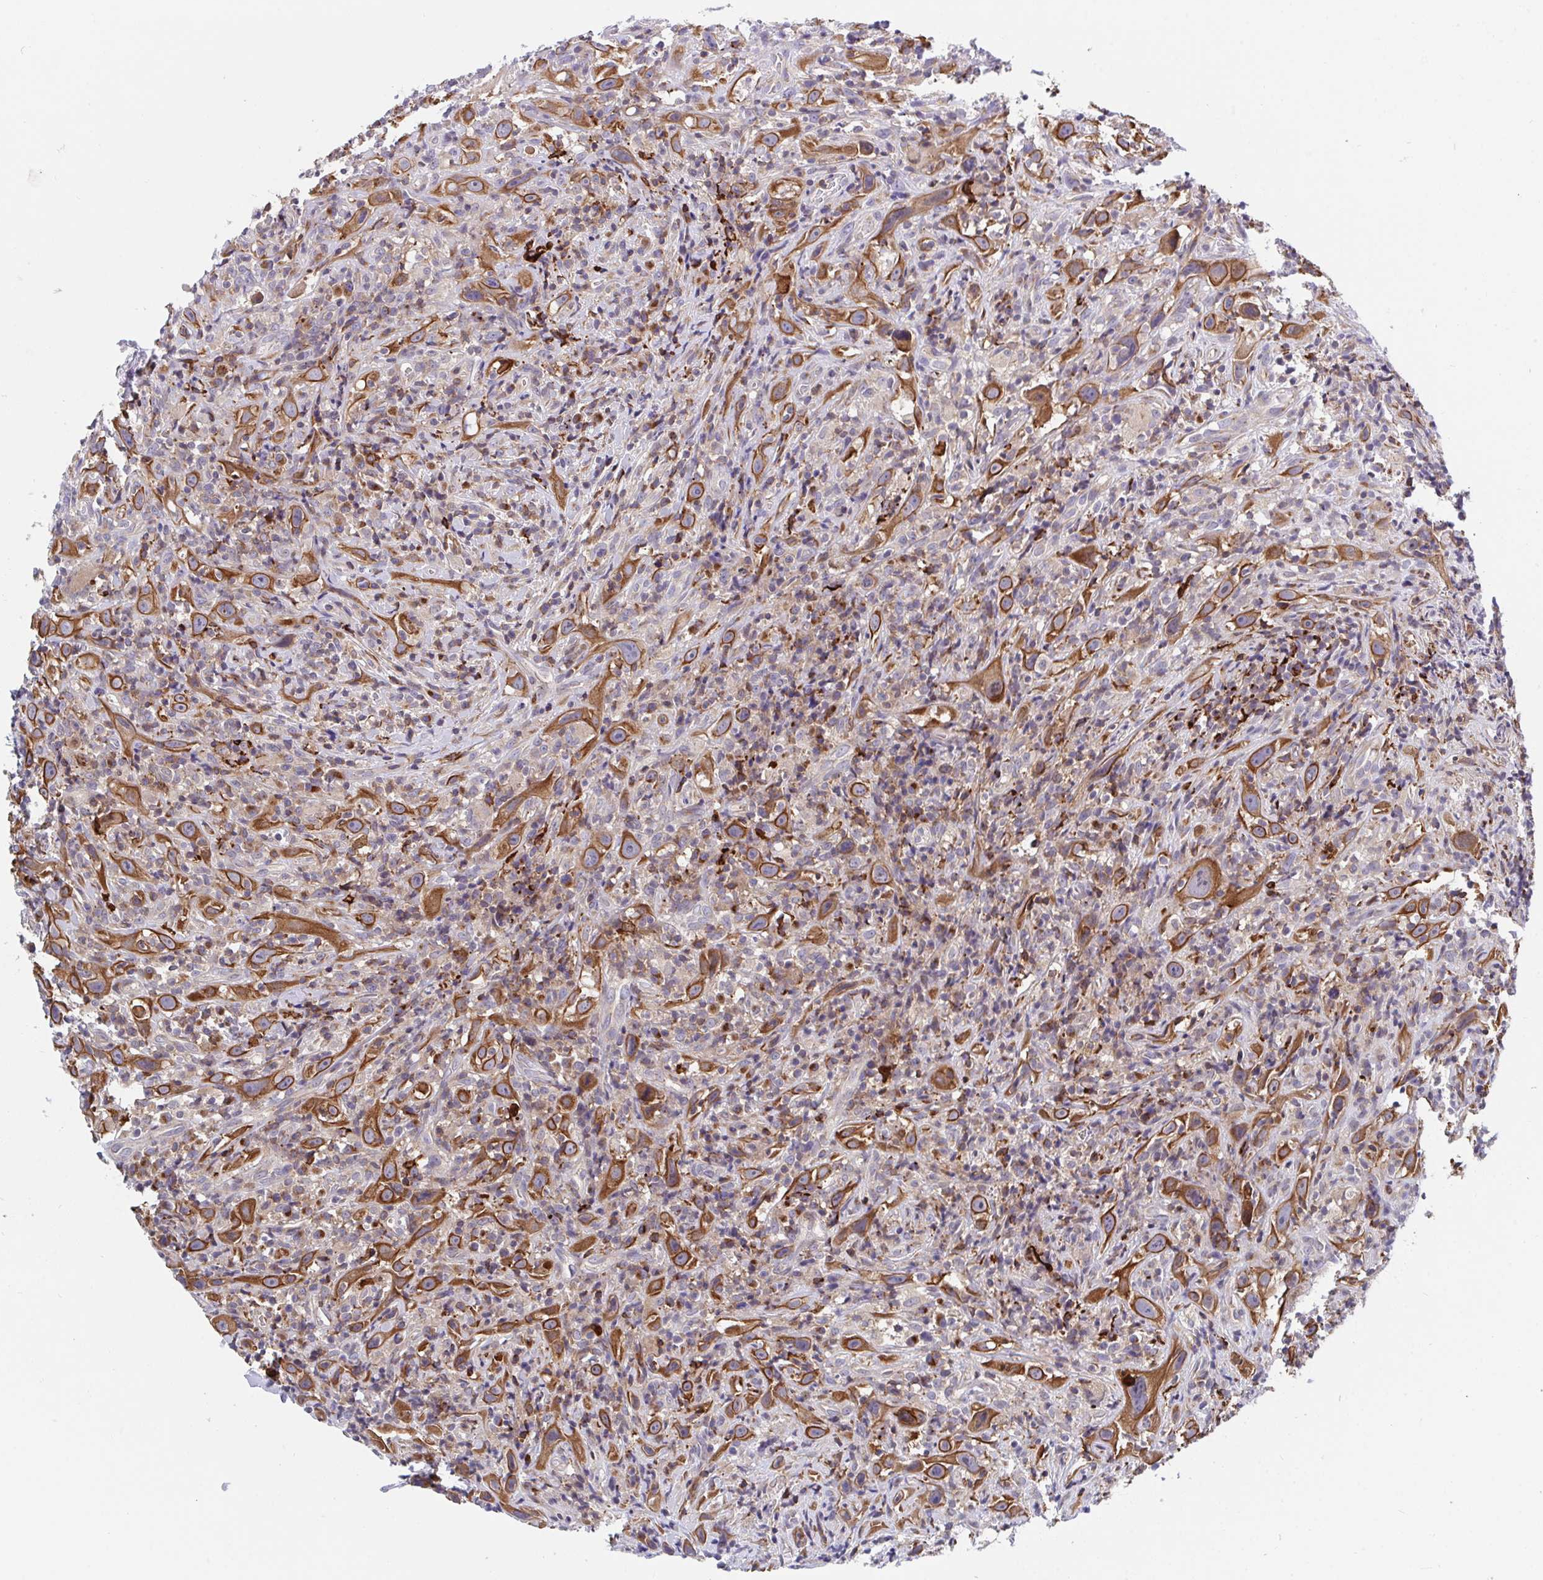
{"staining": {"intensity": "strong", "quantity": ">75%", "location": "cytoplasmic/membranous"}, "tissue": "head and neck cancer", "cell_type": "Tumor cells", "image_type": "cancer", "snomed": [{"axis": "morphology", "description": "Squamous cell carcinoma, NOS"}, {"axis": "topography", "description": "Head-Neck"}], "caption": "Head and neck squamous cell carcinoma stained with DAB immunohistochemistry (IHC) demonstrates high levels of strong cytoplasmic/membranous positivity in approximately >75% of tumor cells.", "gene": "FRMD3", "patient": {"sex": "female", "age": 95}}